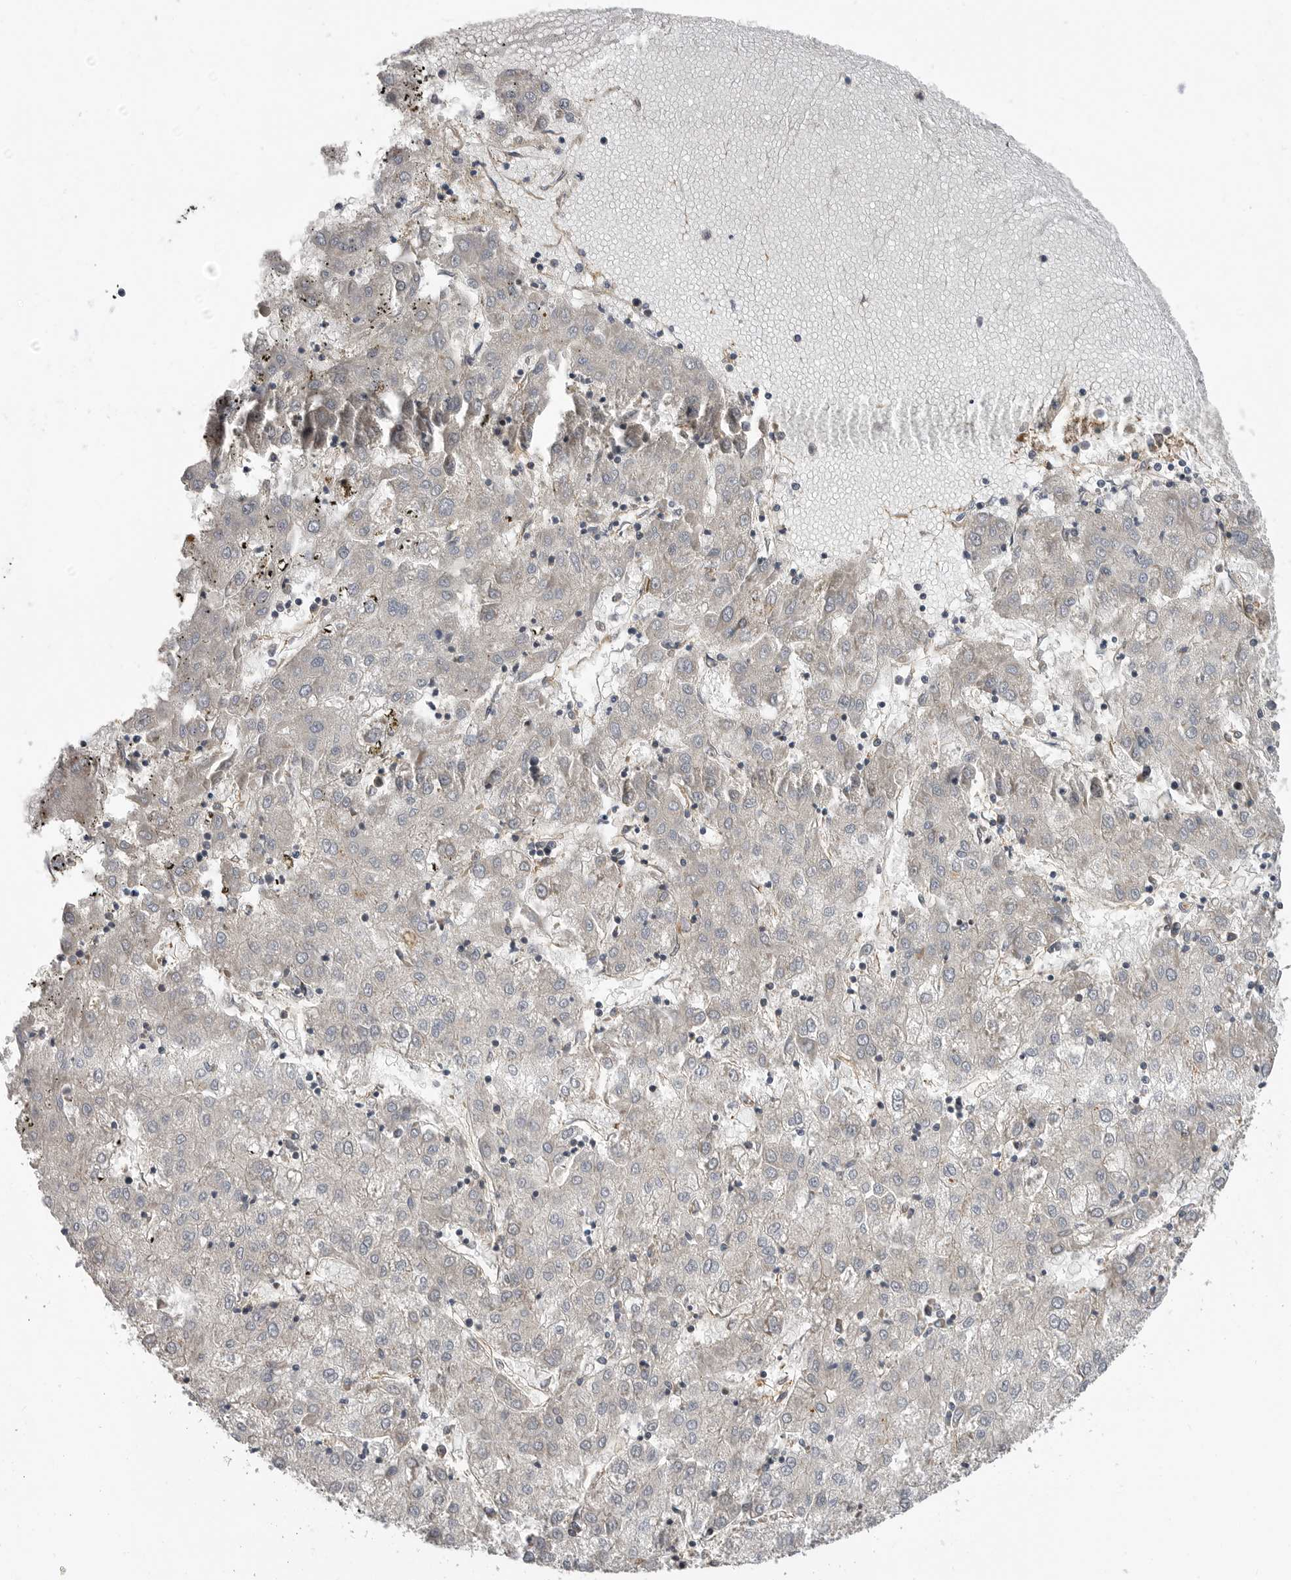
{"staining": {"intensity": "negative", "quantity": "none", "location": "none"}, "tissue": "liver cancer", "cell_type": "Tumor cells", "image_type": "cancer", "snomed": [{"axis": "morphology", "description": "Carcinoma, Hepatocellular, NOS"}, {"axis": "topography", "description": "Liver"}], "caption": "The micrograph reveals no staining of tumor cells in liver hepatocellular carcinoma.", "gene": "TRIM56", "patient": {"sex": "male", "age": 72}}